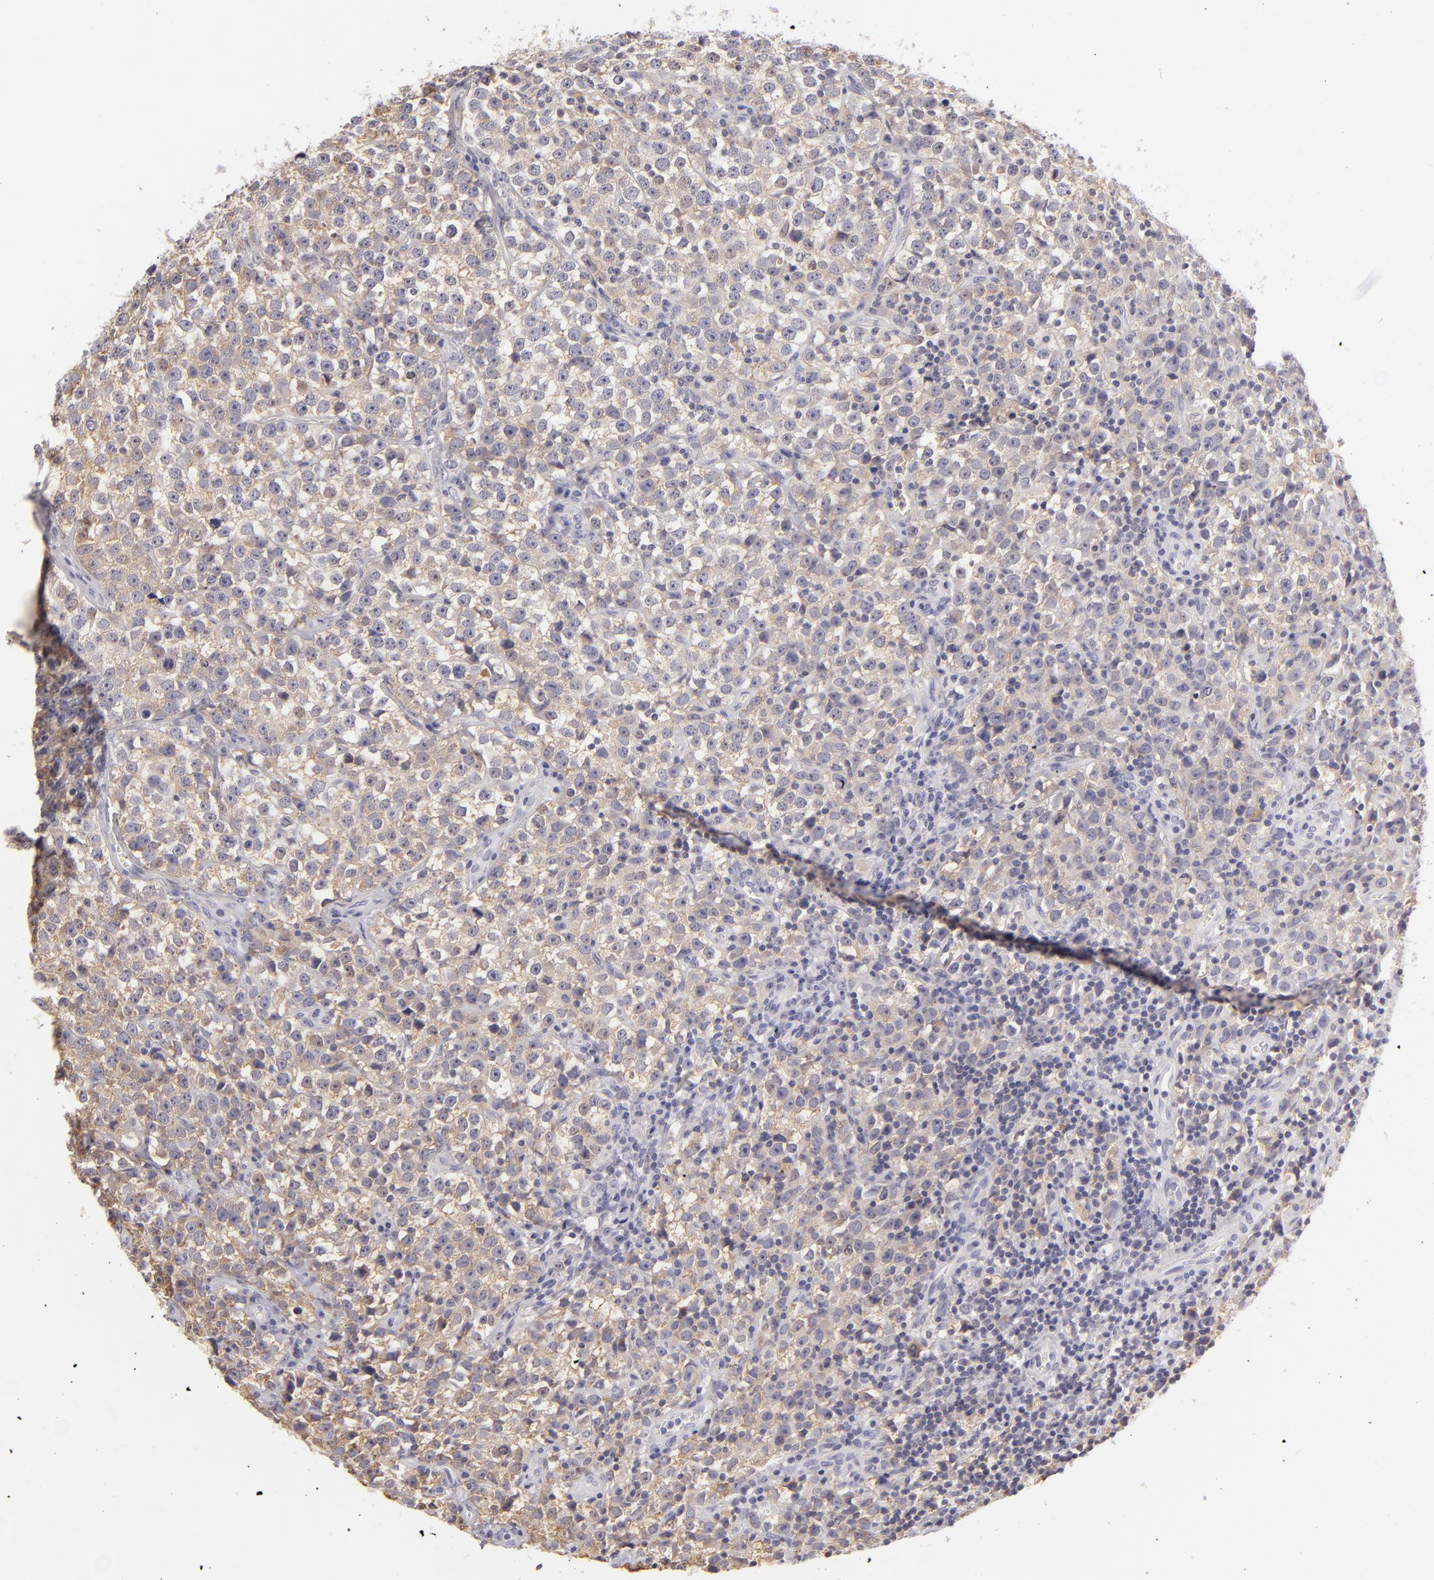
{"staining": {"intensity": "weak", "quantity": "25%-75%", "location": "cytoplasmic/membranous"}, "tissue": "testis cancer", "cell_type": "Tumor cells", "image_type": "cancer", "snomed": [{"axis": "morphology", "description": "Seminoma, NOS"}, {"axis": "topography", "description": "Testis"}], "caption": "Protein analysis of testis cancer tissue shows weak cytoplasmic/membranous expression in about 25%-75% of tumor cells.", "gene": "TNNC1", "patient": {"sex": "male", "age": 25}}